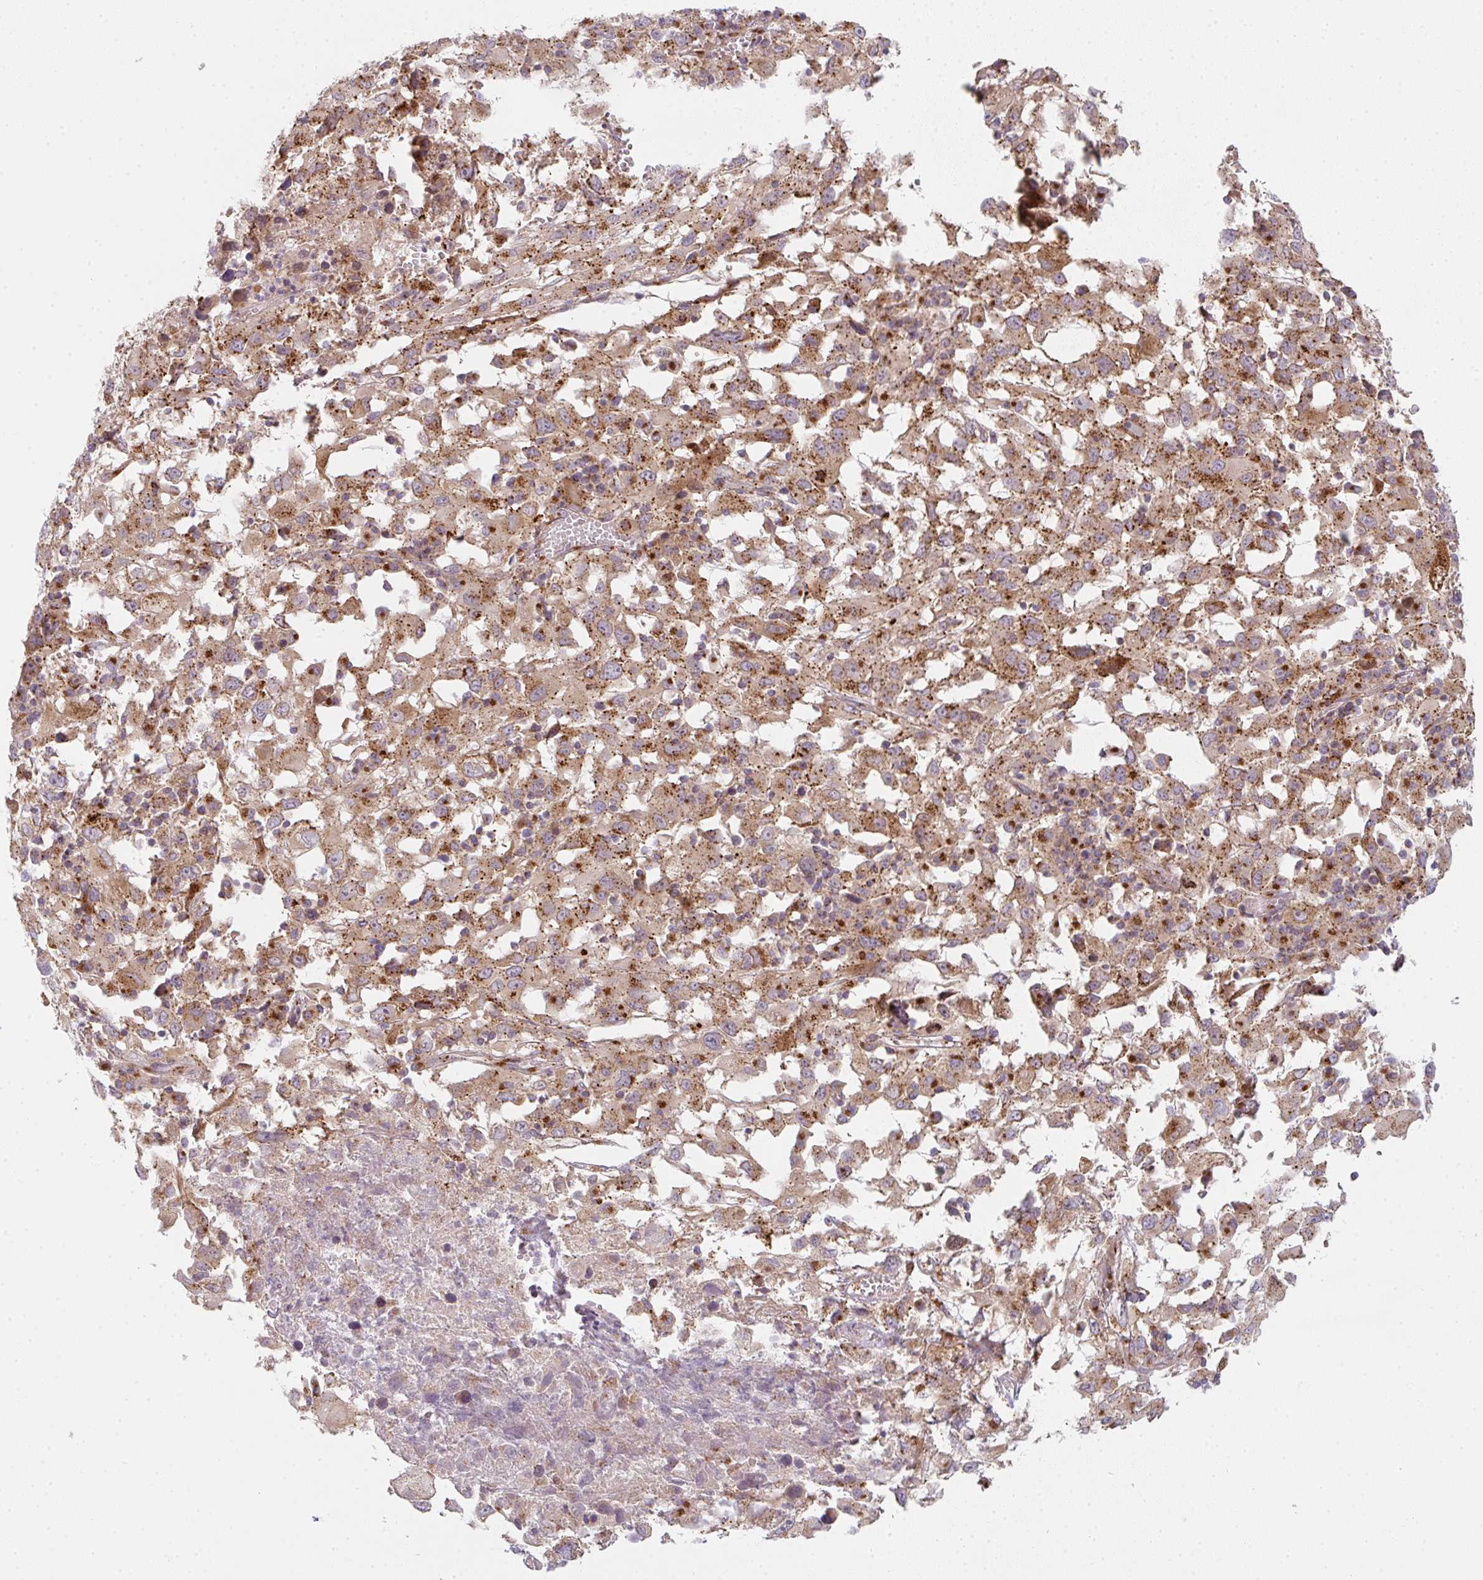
{"staining": {"intensity": "moderate", "quantity": ">75%", "location": "cytoplasmic/membranous"}, "tissue": "melanoma", "cell_type": "Tumor cells", "image_type": "cancer", "snomed": [{"axis": "morphology", "description": "Malignant melanoma, Metastatic site"}, {"axis": "topography", "description": "Soft tissue"}], "caption": "The immunohistochemical stain labels moderate cytoplasmic/membranous positivity in tumor cells of malignant melanoma (metastatic site) tissue. (DAB (3,3'-diaminobenzidine) IHC, brown staining for protein, blue staining for nuclei).", "gene": "GVQW3", "patient": {"sex": "male", "age": 50}}